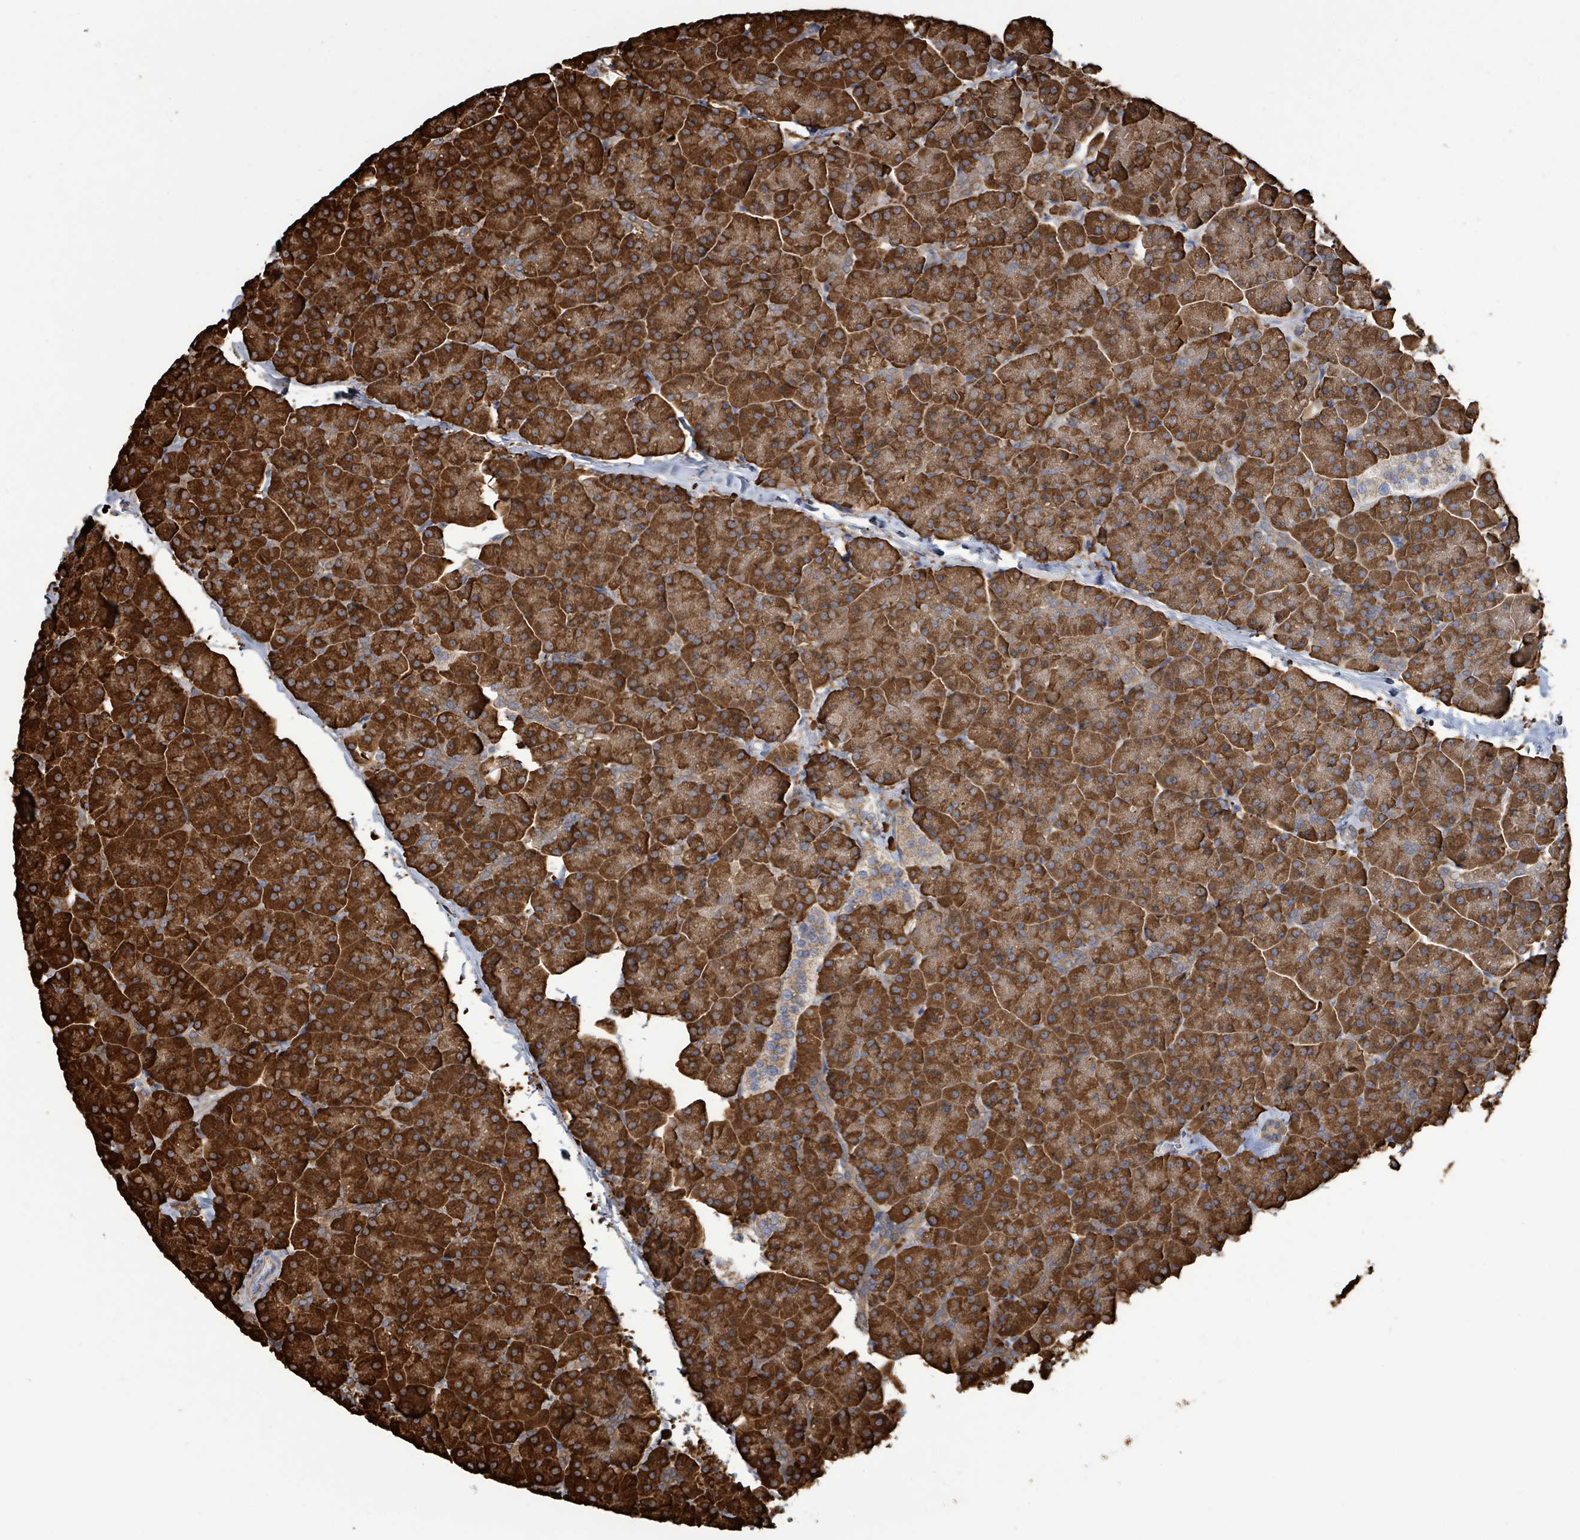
{"staining": {"intensity": "strong", "quantity": ">75%", "location": "cytoplasmic/membranous"}, "tissue": "pancreas", "cell_type": "Exocrine glandular cells", "image_type": "normal", "snomed": [{"axis": "morphology", "description": "Normal tissue, NOS"}, {"axis": "topography", "description": "Pancreas"}, {"axis": "topography", "description": "Peripheral nerve tissue"}], "caption": "Strong cytoplasmic/membranous expression is present in about >75% of exocrine glandular cells in normal pancreas. The staining was performed using DAB (3,3'-diaminobenzidine), with brown indicating positive protein expression. Nuclei are stained blue with hematoxylin.", "gene": "RFPL4AL1", "patient": {"sex": "male", "age": 54}}